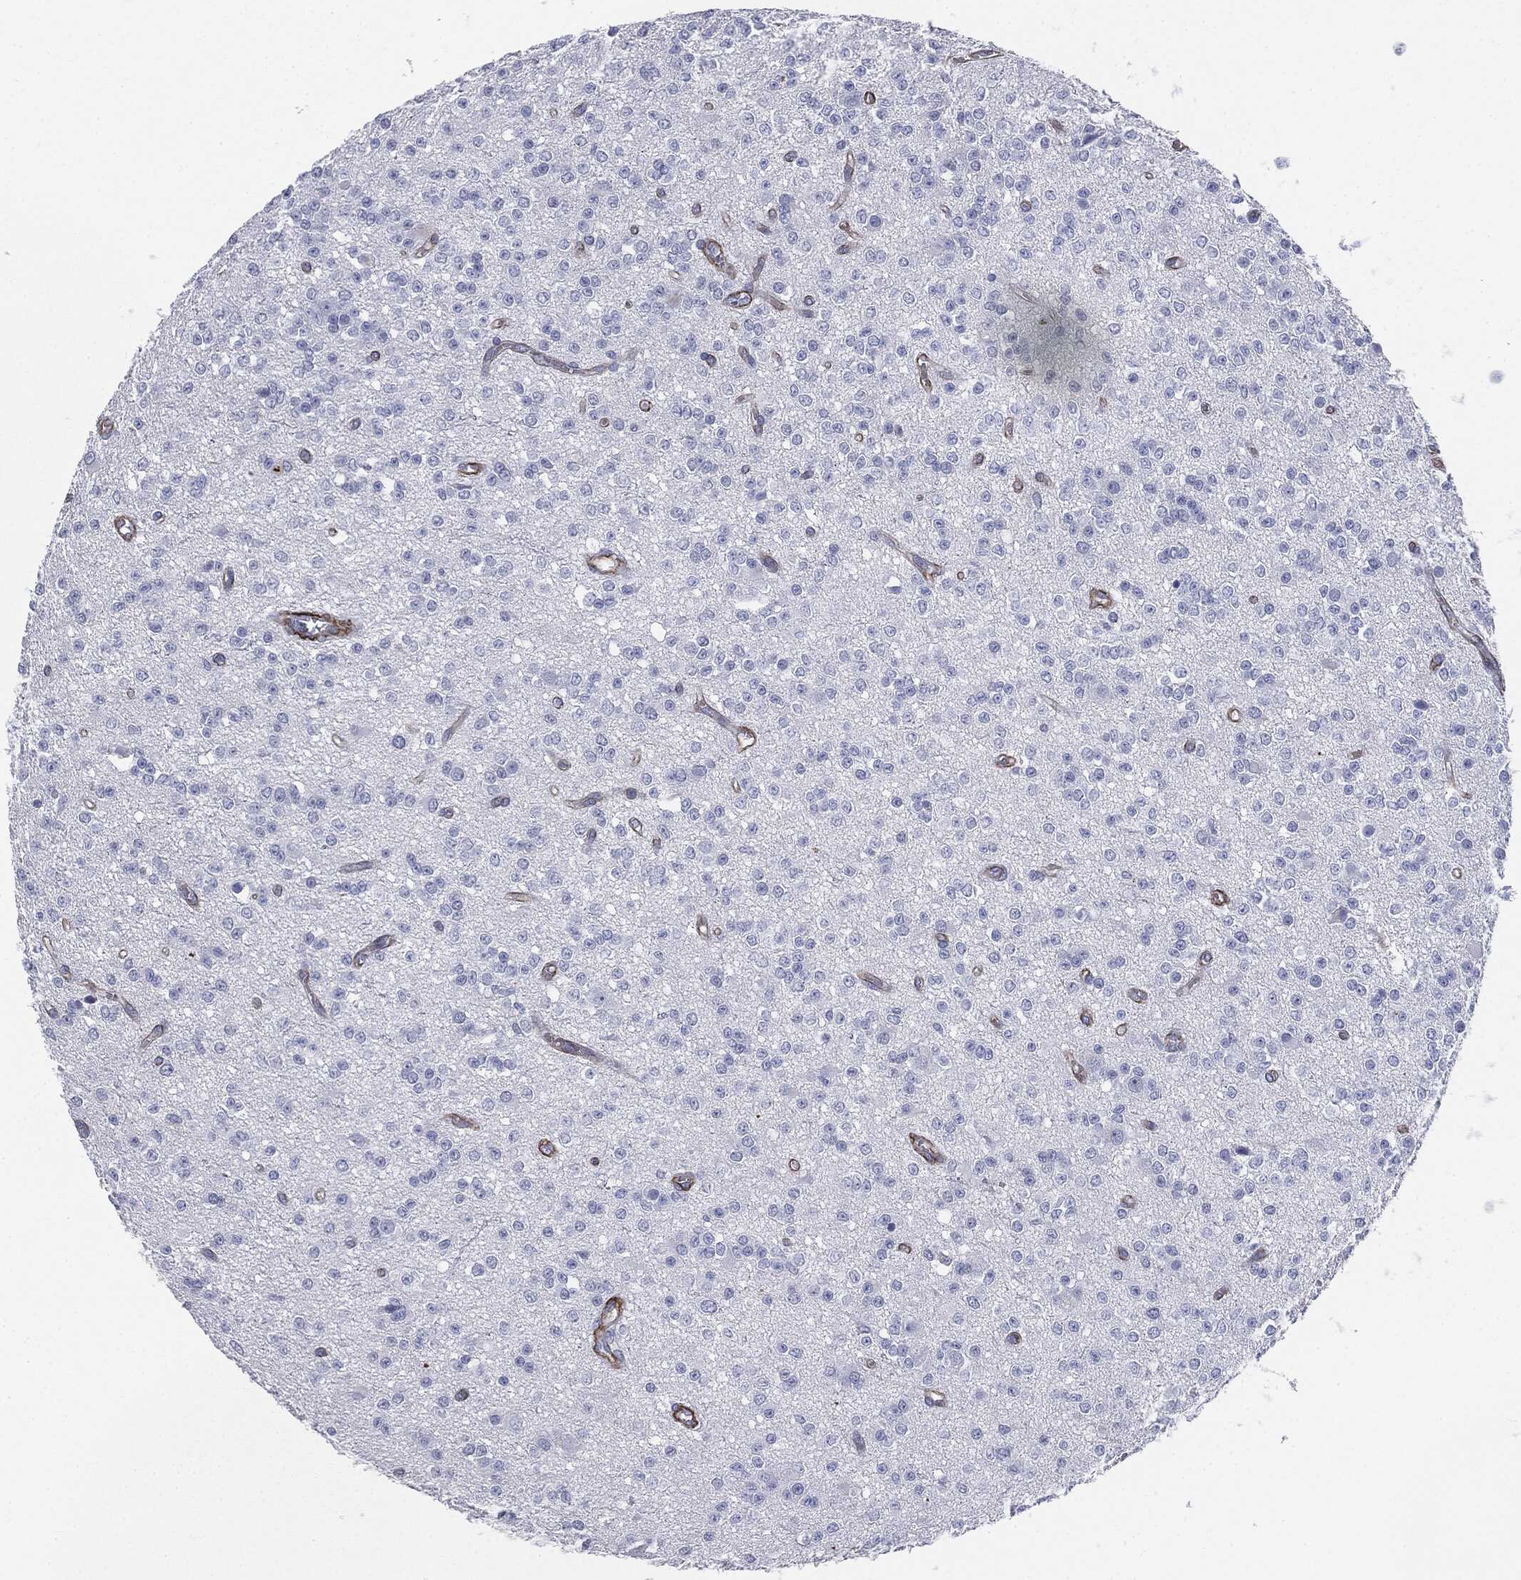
{"staining": {"intensity": "negative", "quantity": "none", "location": "none"}, "tissue": "glioma", "cell_type": "Tumor cells", "image_type": "cancer", "snomed": [{"axis": "morphology", "description": "Glioma, malignant, Low grade"}, {"axis": "topography", "description": "Brain"}], "caption": "IHC photomicrograph of neoplastic tissue: human glioma stained with DAB (3,3'-diaminobenzidine) shows no significant protein expression in tumor cells.", "gene": "MUC5AC", "patient": {"sex": "female", "age": 45}}